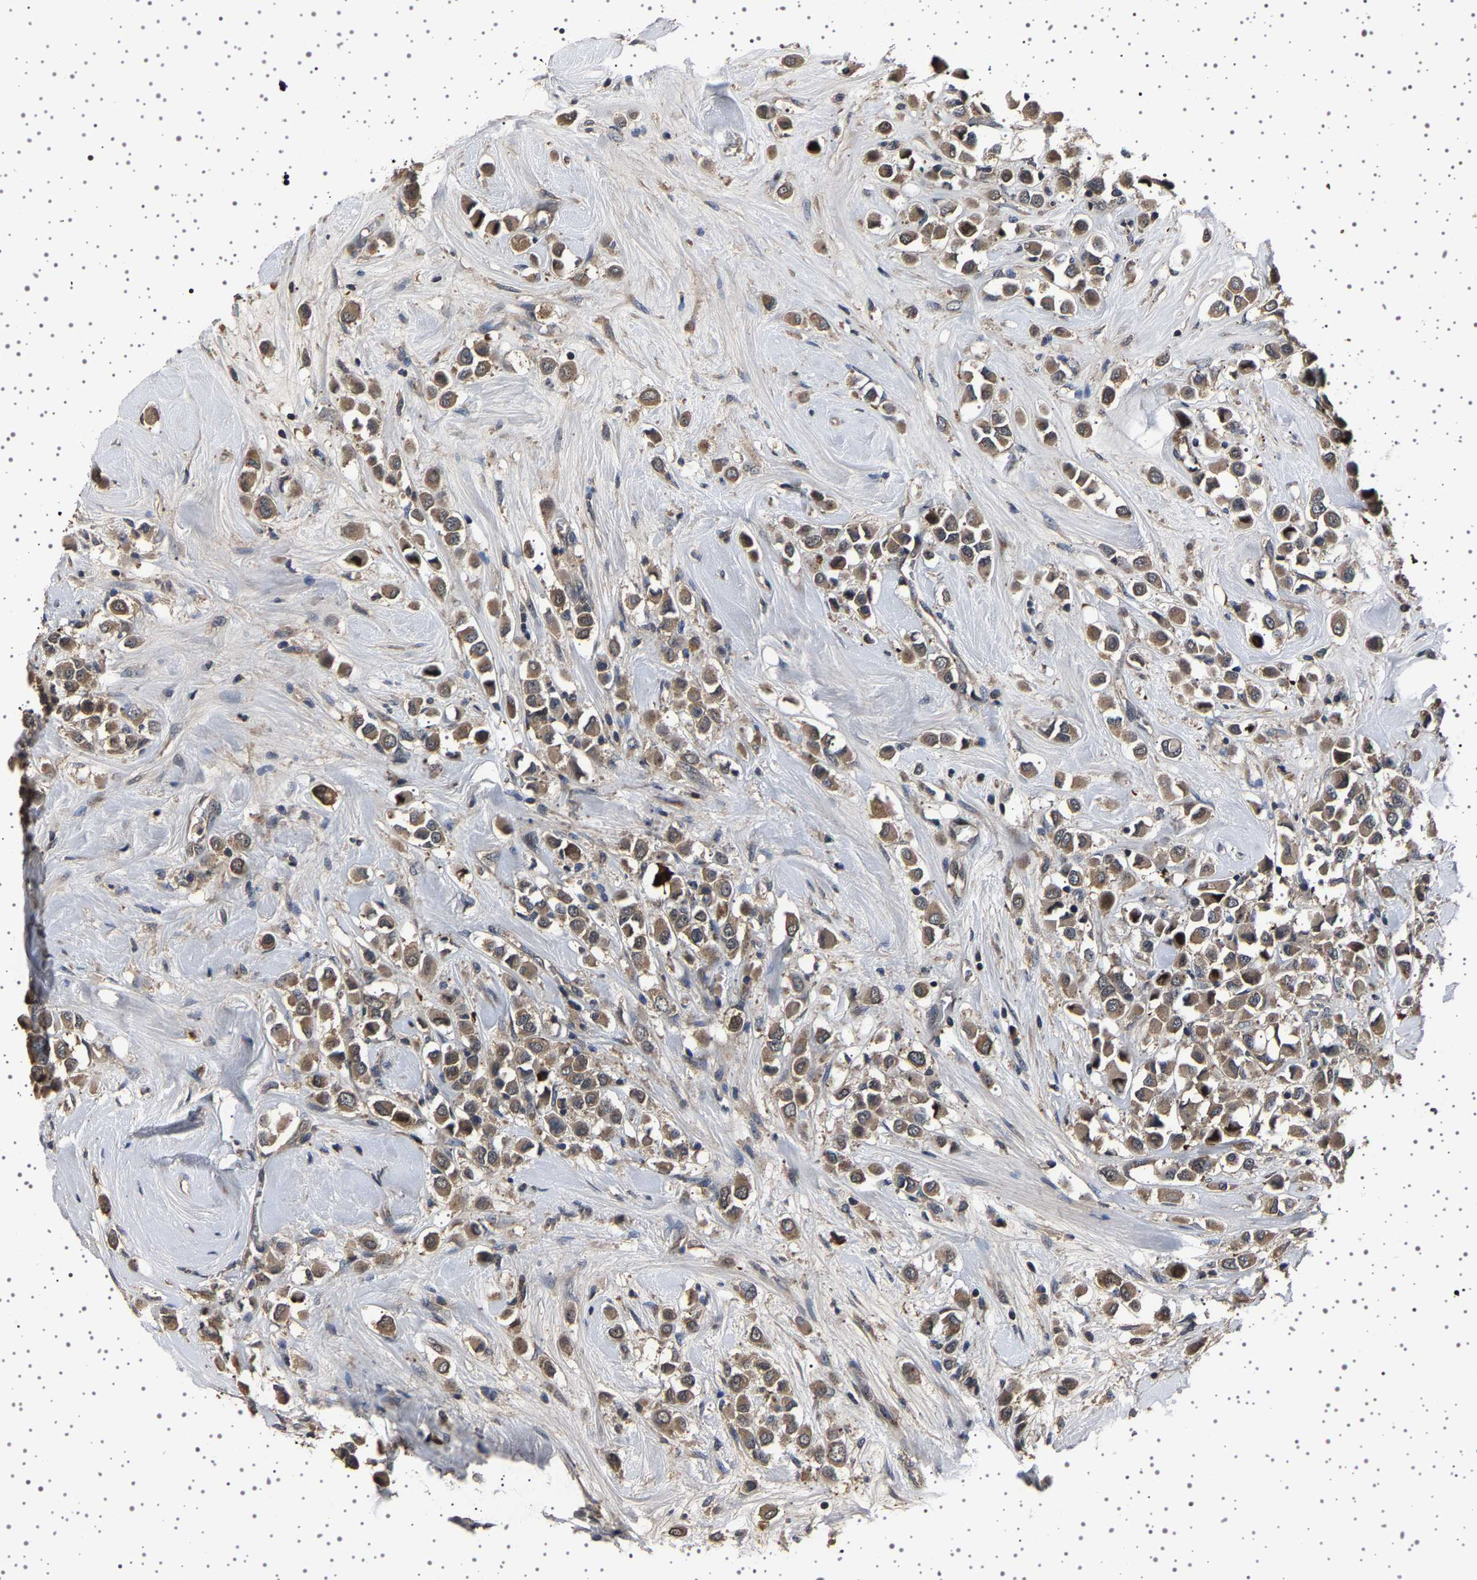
{"staining": {"intensity": "moderate", "quantity": ">75%", "location": "cytoplasmic/membranous"}, "tissue": "breast cancer", "cell_type": "Tumor cells", "image_type": "cancer", "snomed": [{"axis": "morphology", "description": "Duct carcinoma"}, {"axis": "topography", "description": "Breast"}], "caption": "Brown immunohistochemical staining in human breast invasive ductal carcinoma reveals moderate cytoplasmic/membranous staining in approximately >75% of tumor cells.", "gene": "NCKAP1", "patient": {"sex": "female", "age": 61}}